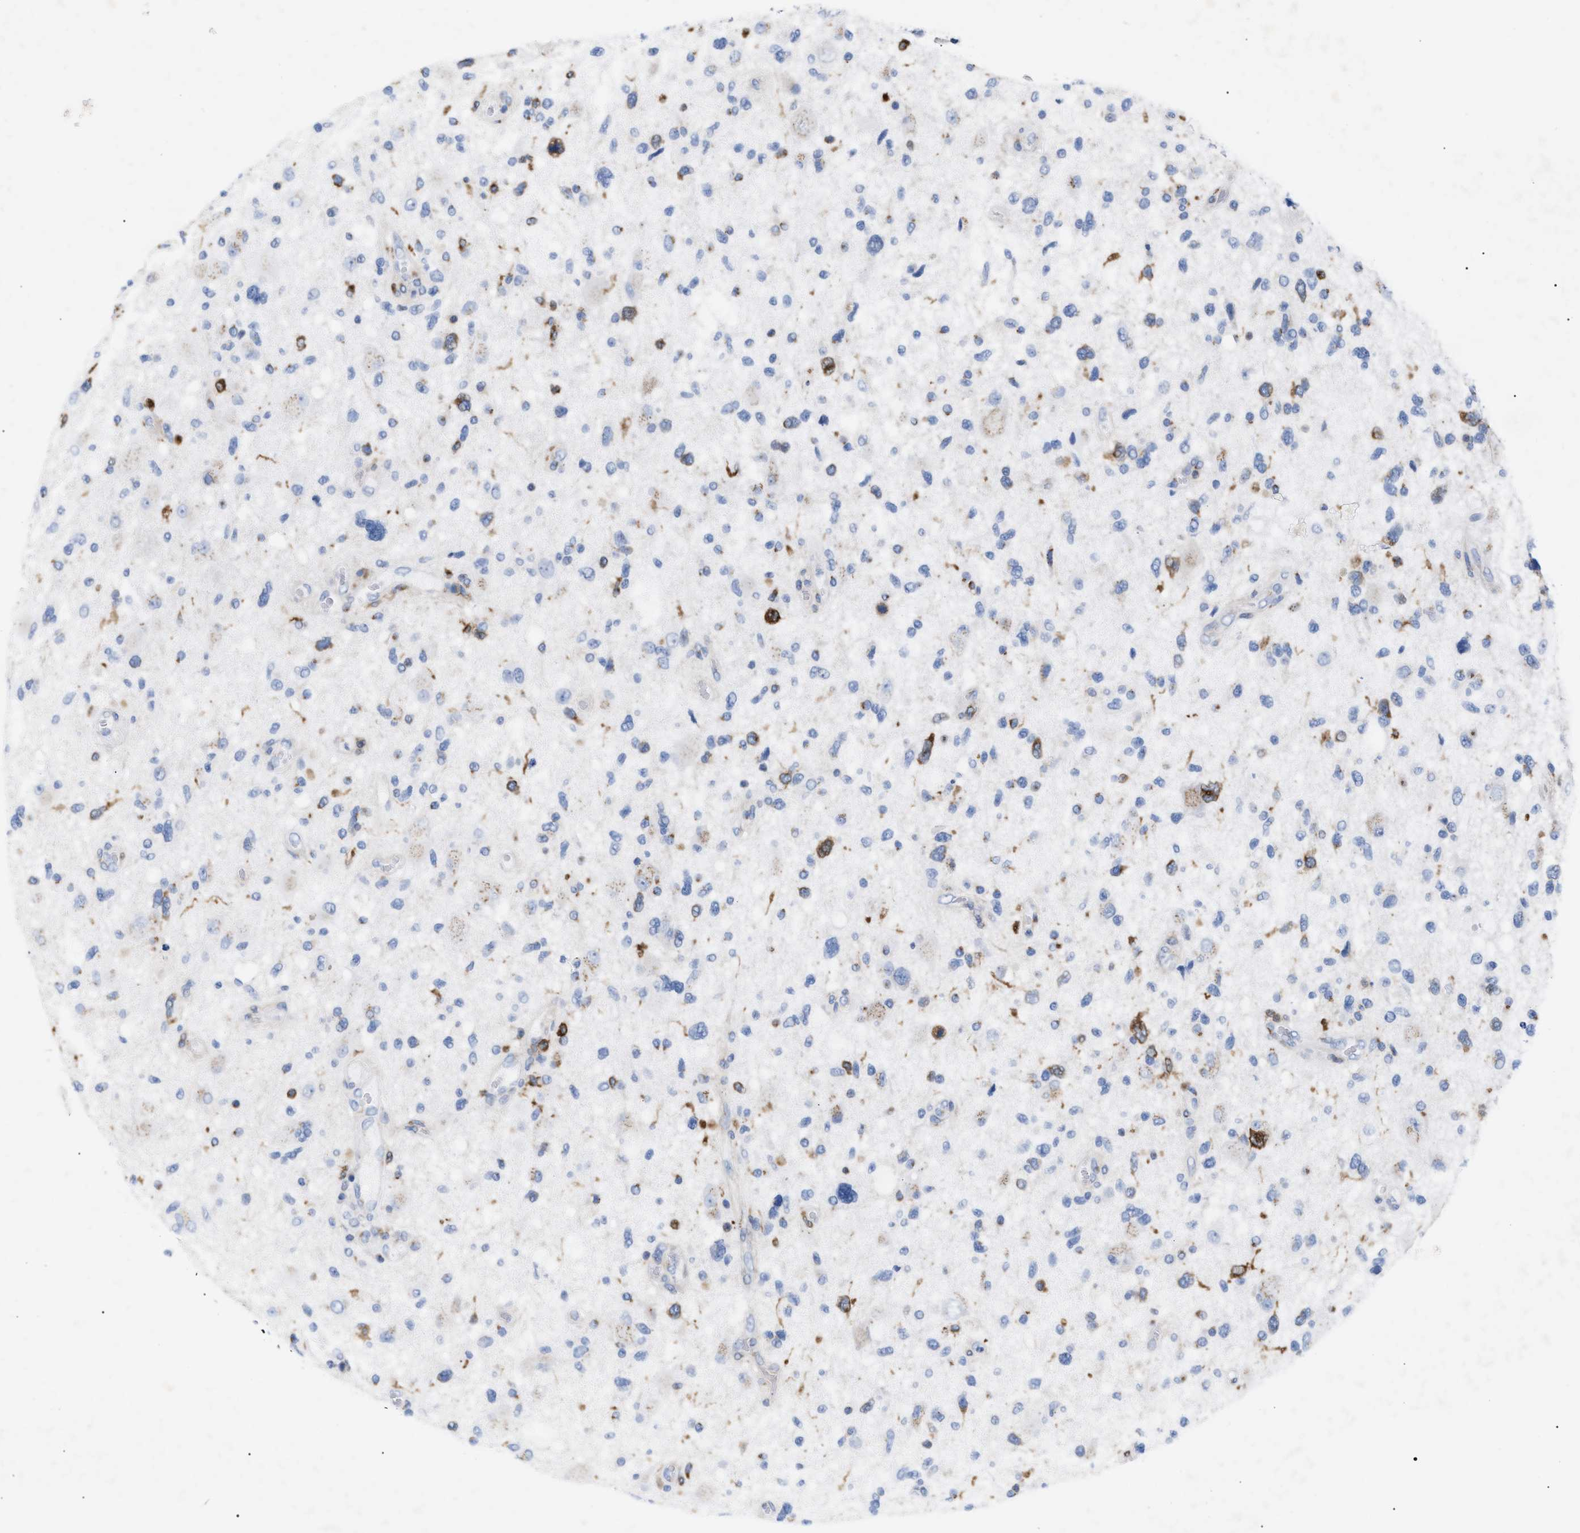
{"staining": {"intensity": "strong", "quantity": "<25%", "location": "cytoplasmic/membranous"}, "tissue": "glioma", "cell_type": "Tumor cells", "image_type": "cancer", "snomed": [{"axis": "morphology", "description": "Glioma, malignant, High grade"}, {"axis": "topography", "description": "Brain"}], "caption": "A brown stain shows strong cytoplasmic/membranous staining of a protein in human high-grade glioma (malignant) tumor cells.", "gene": "TACC3", "patient": {"sex": "male", "age": 33}}